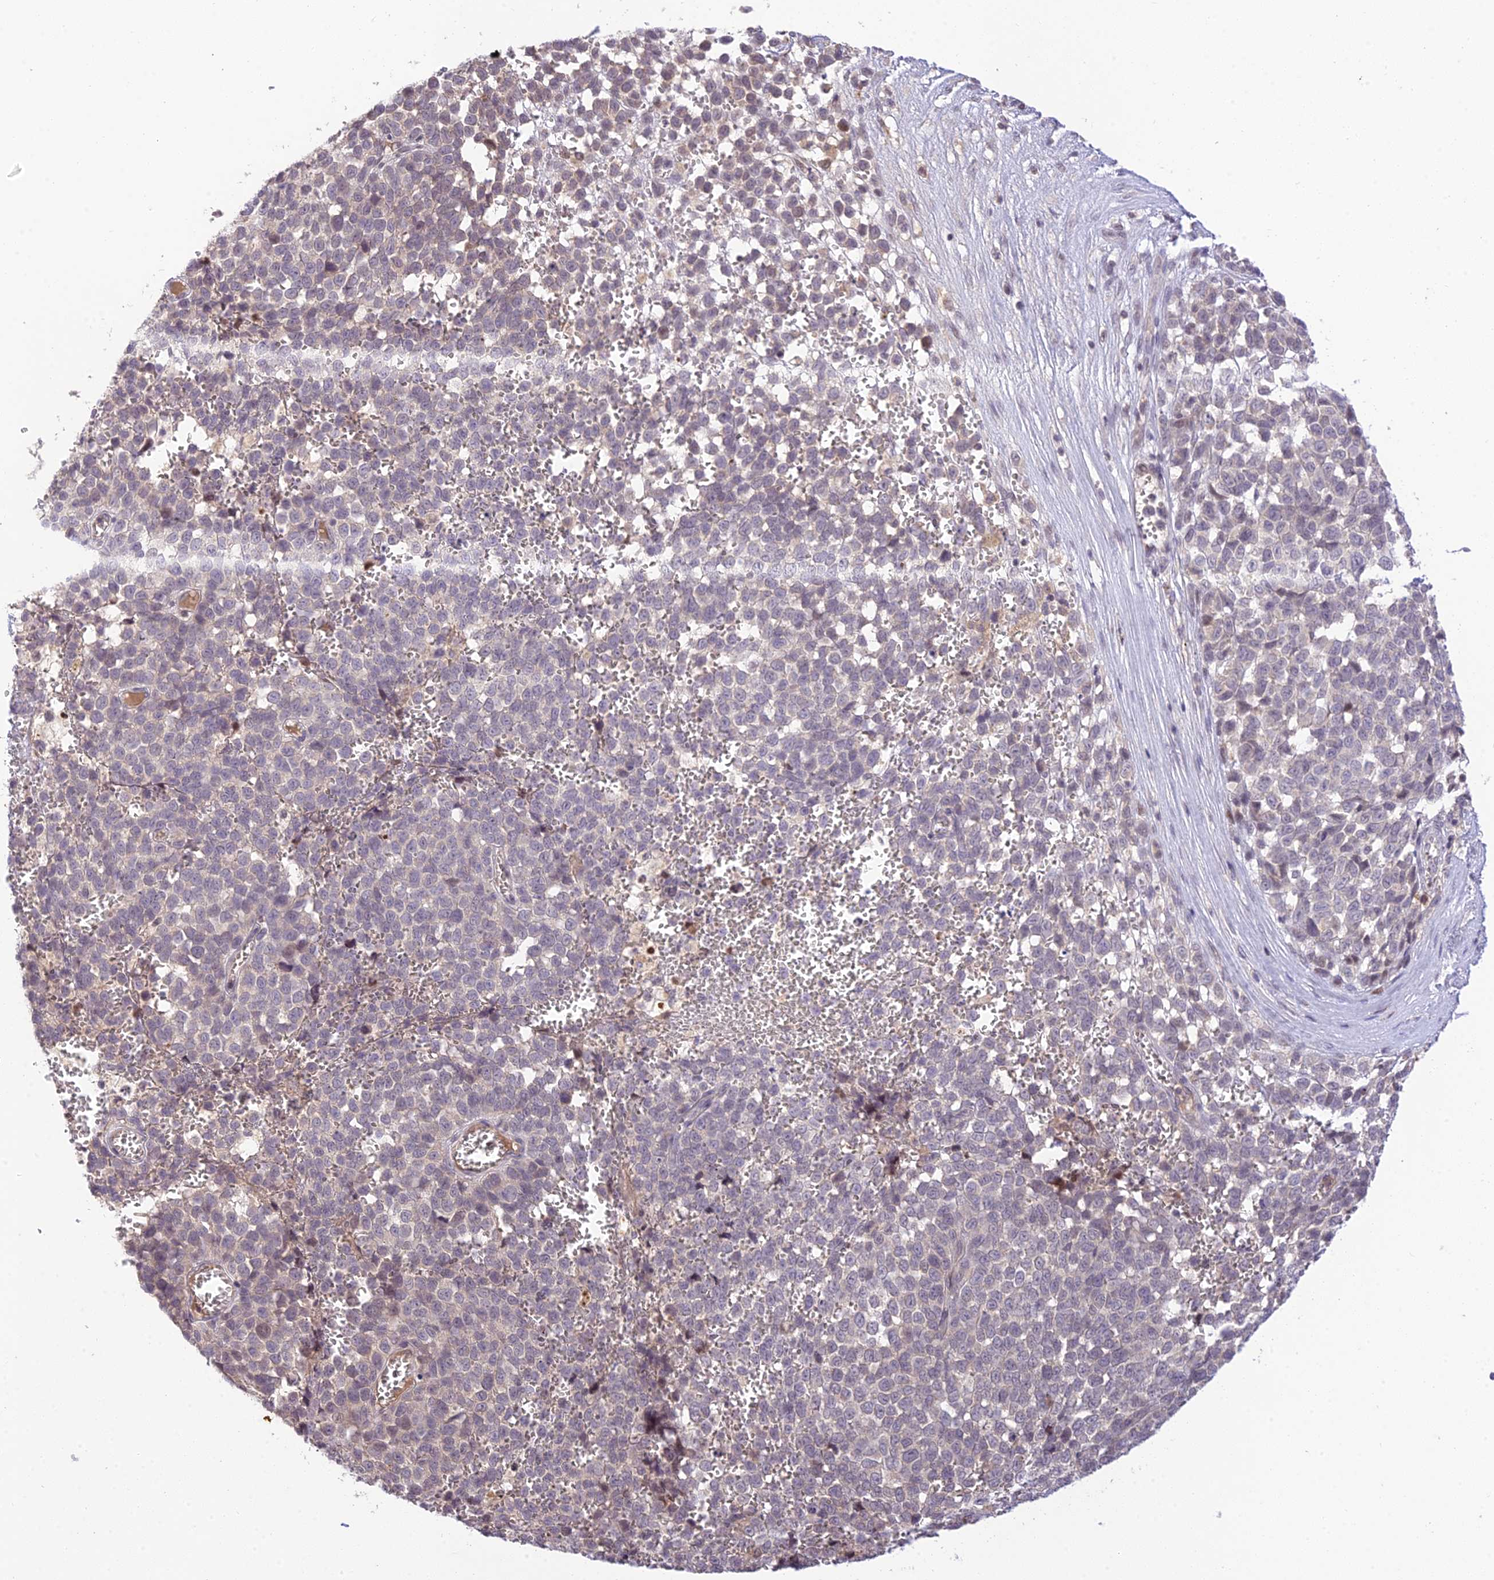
{"staining": {"intensity": "negative", "quantity": "none", "location": "none"}, "tissue": "melanoma", "cell_type": "Tumor cells", "image_type": "cancer", "snomed": [{"axis": "morphology", "description": "Malignant melanoma, NOS"}, {"axis": "topography", "description": "Nose, NOS"}], "caption": "The image displays no significant expression in tumor cells of melanoma. (Immunohistochemistry (ihc), brightfield microscopy, high magnification).", "gene": "TEKT1", "patient": {"sex": "female", "age": 48}}